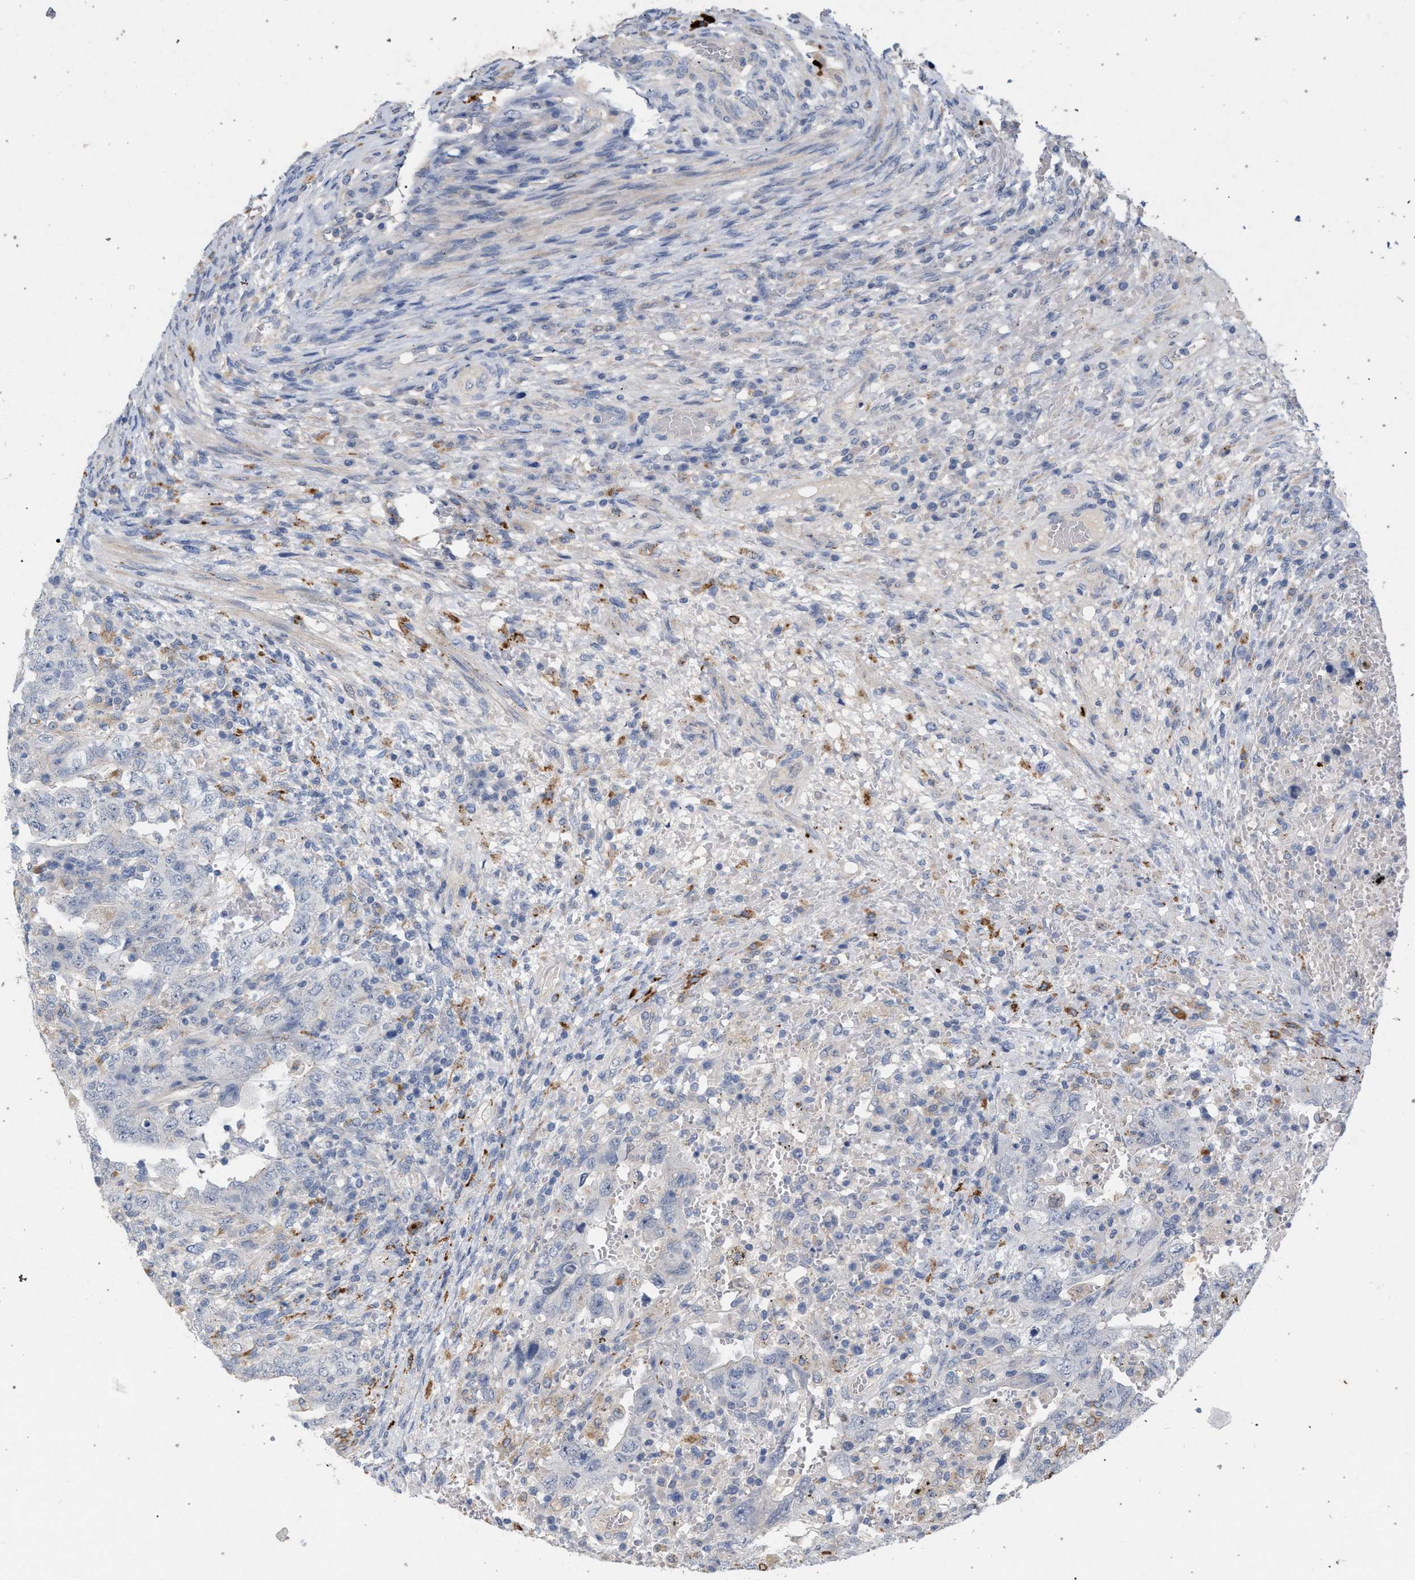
{"staining": {"intensity": "negative", "quantity": "none", "location": "none"}, "tissue": "testis cancer", "cell_type": "Tumor cells", "image_type": "cancer", "snomed": [{"axis": "morphology", "description": "Carcinoma, Embryonal, NOS"}, {"axis": "topography", "description": "Testis"}], "caption": "Embryonal carcinoma (testis) was stained to show a protein in brown. There is no significant staining in tumor cells.", "gene": "MAMDC2", "patient": {"sex": "male", "age": 26}}